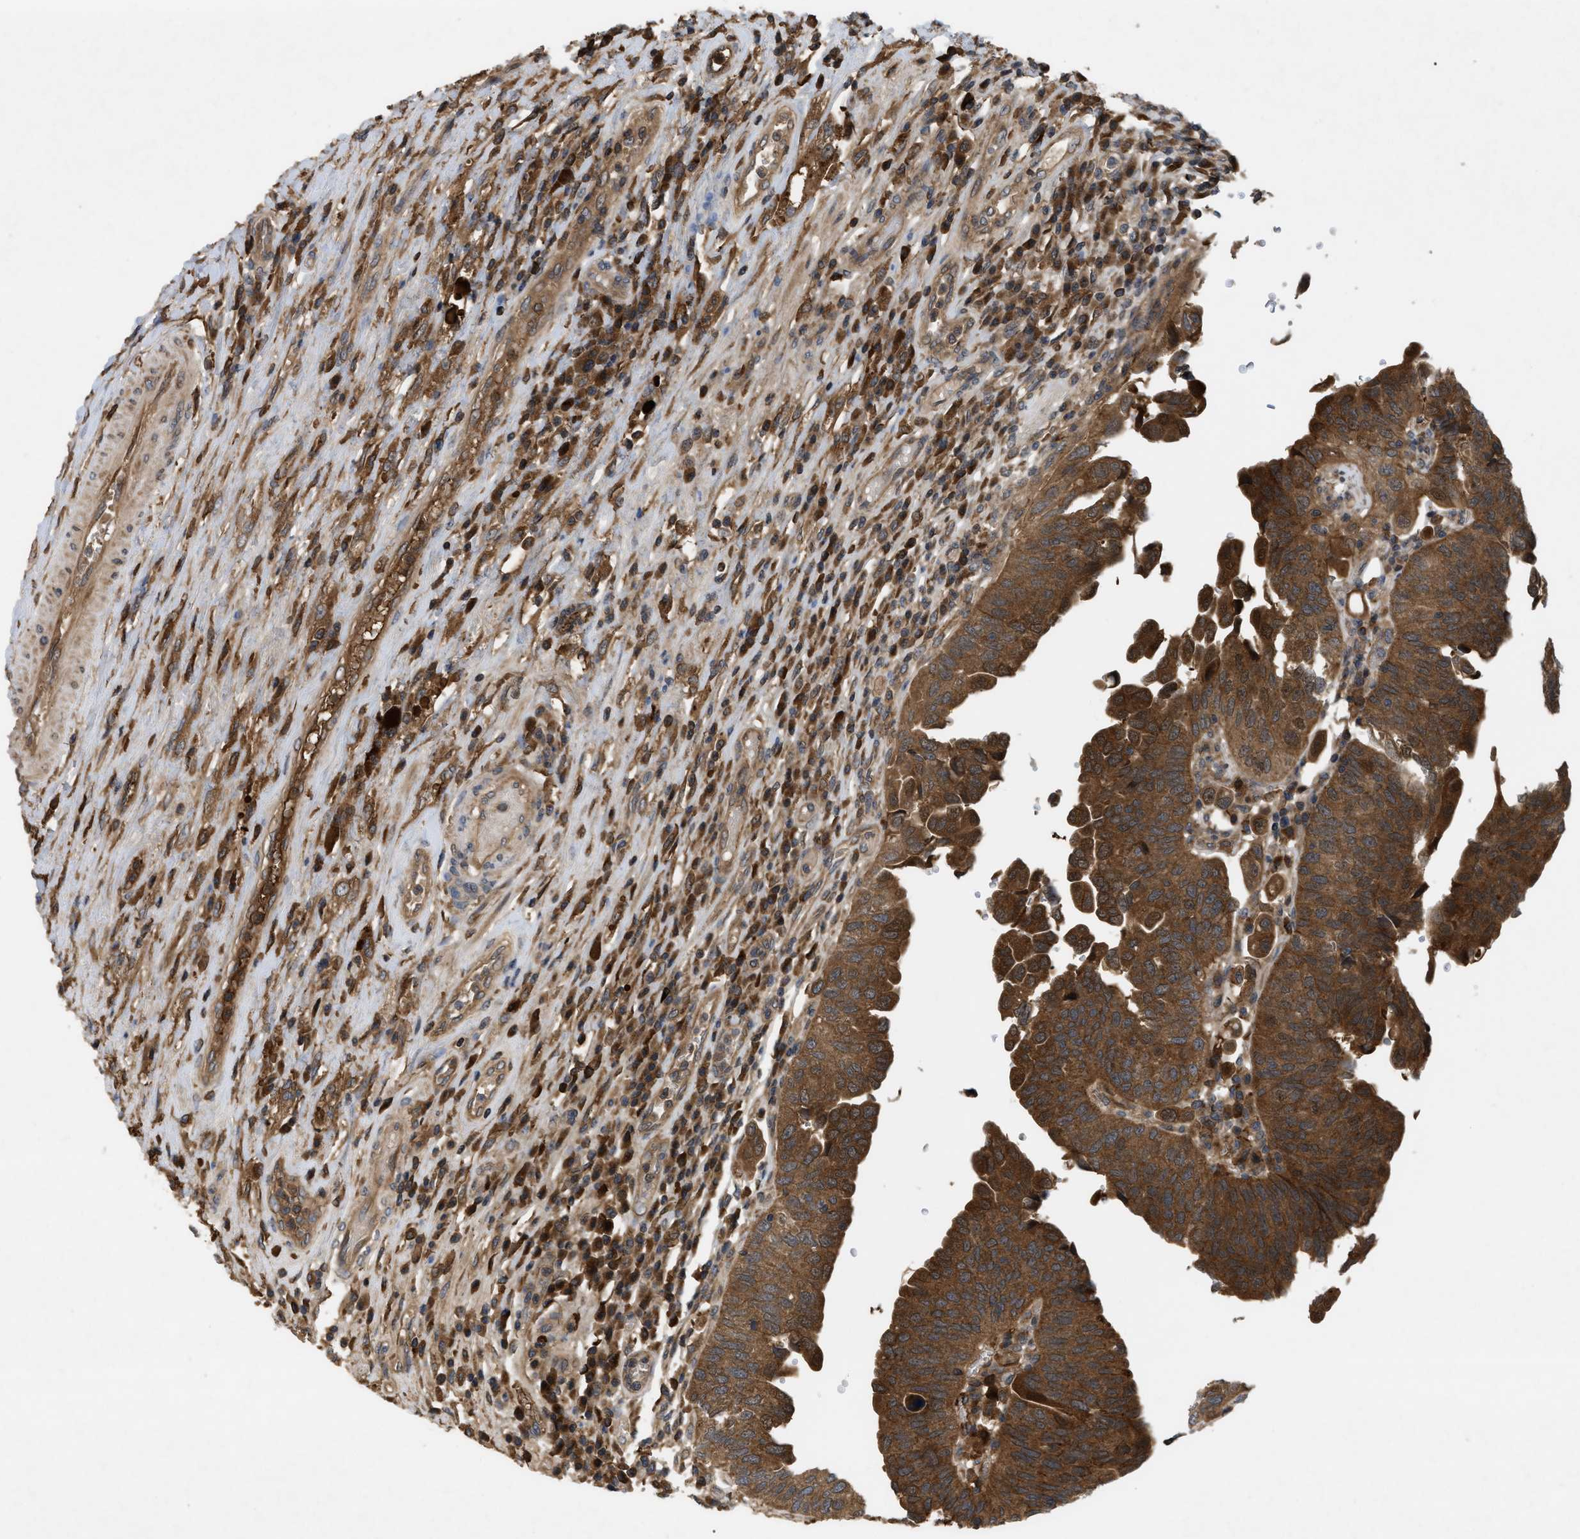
{"staining": {"intensity": "strong", "quantity": ">75%", "location": "cytoplasmic/membranous"}, "tissue": "urothelial cancer", "cell_type": "Tumor cells", "image_type": "cancer", "snomed": [{"axis": "morphology", "description": "Urothelial carcinoma, High grade"}, {"axis": "topography", "description": "Urinary bladder"}], "caption": "Protein analysis of high-grade urothelial carcinoma tissue displays strong cytoplasmic/membranous staining in about >75% of tumor cells.", "gene": "RAB2A", "patient": {"sex": "female", "age": 80}}